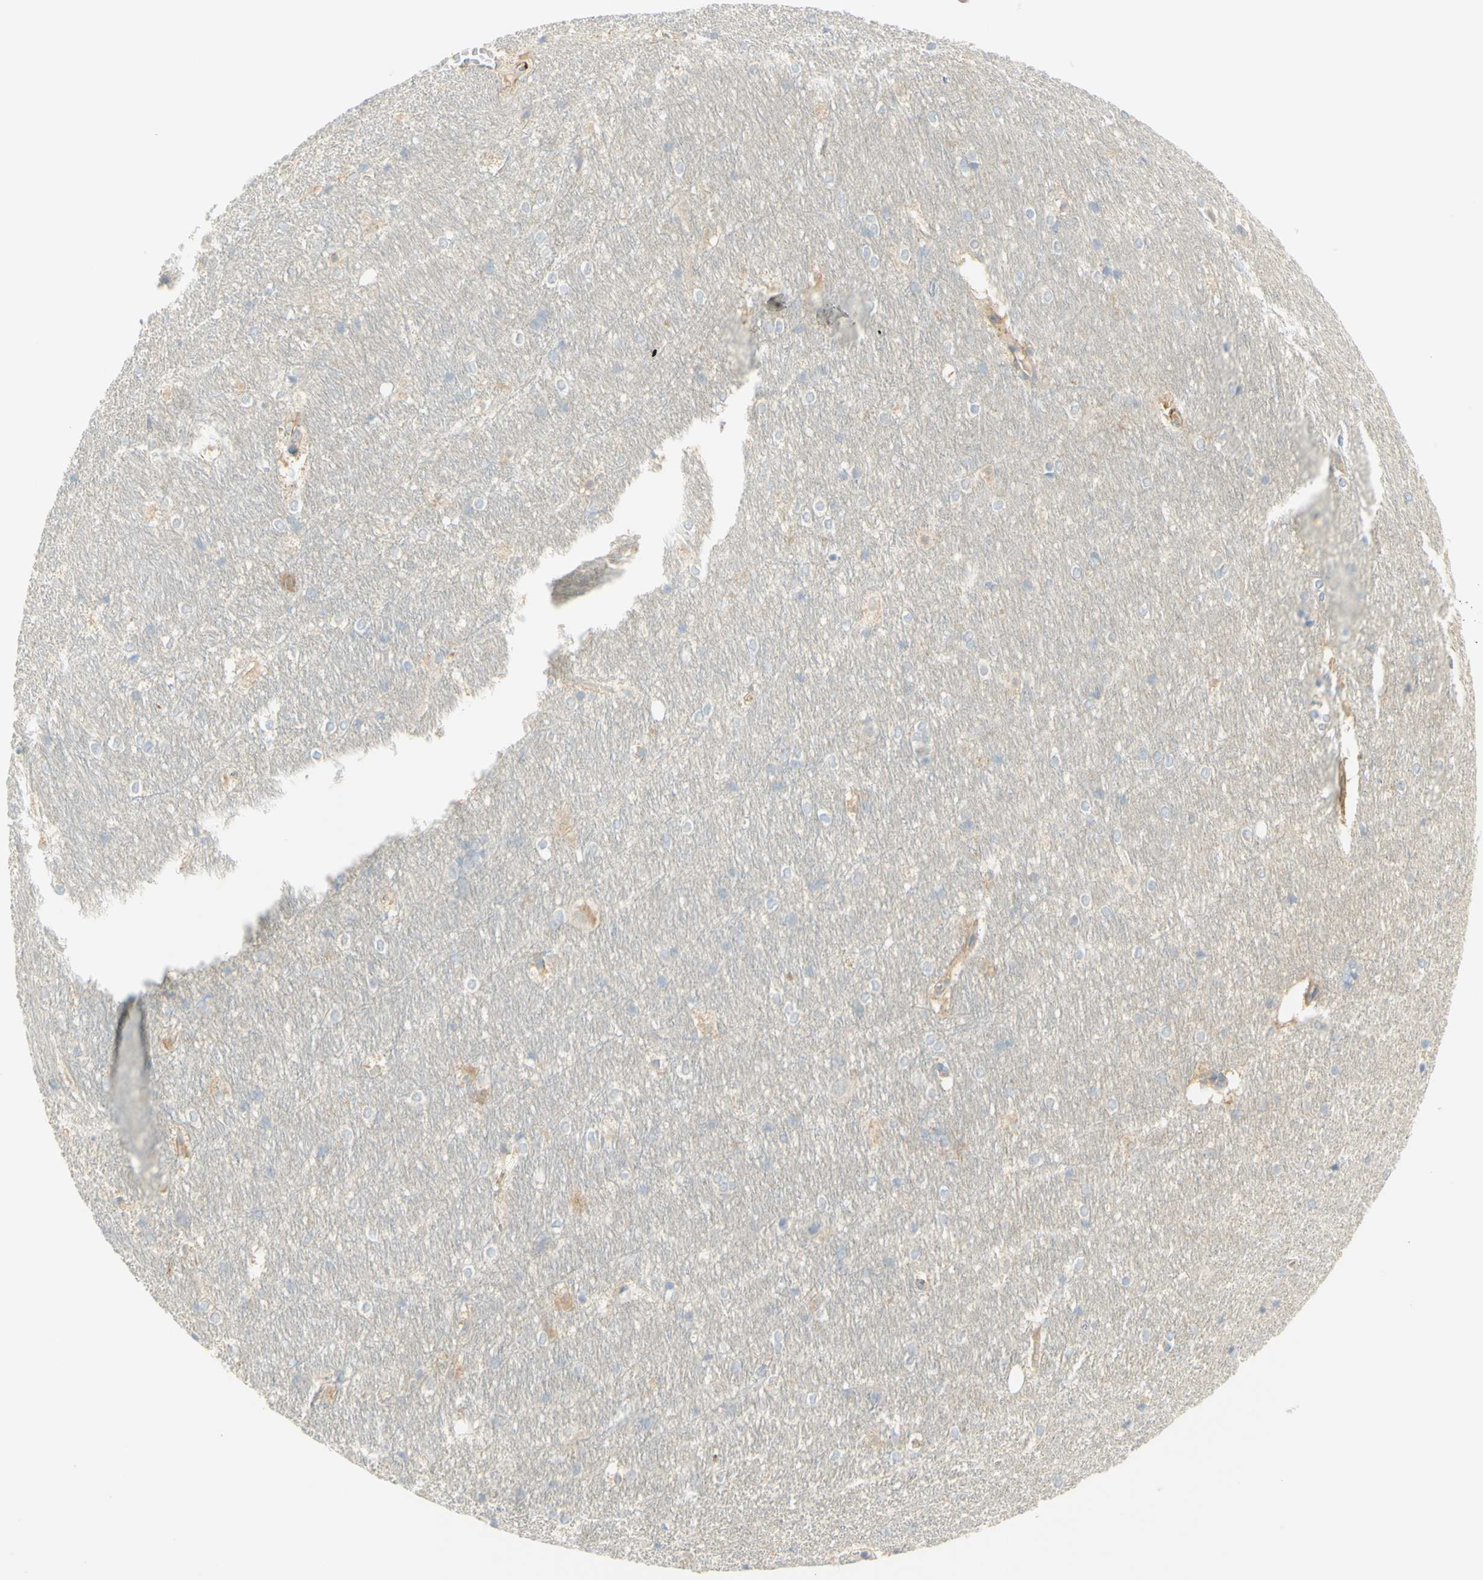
{"staining": {"intensity": "negative", "quantity": "none", "location": "none"}, "tissue": "hippocampus", "cell_type": "Glial cells", "image_type": "normal", "snomed": [{"axis": "morphology", "description": "Normal tissue, NOS"}, {"axis": "topography", "description": "Hippocampus"}], "caption": "This is an immunohistochemistry micrograph of normal hippocampus. There is no positivity in glial cells.", "gene": "GCNT3", "patient": {"sex": "female", "age": 19}}